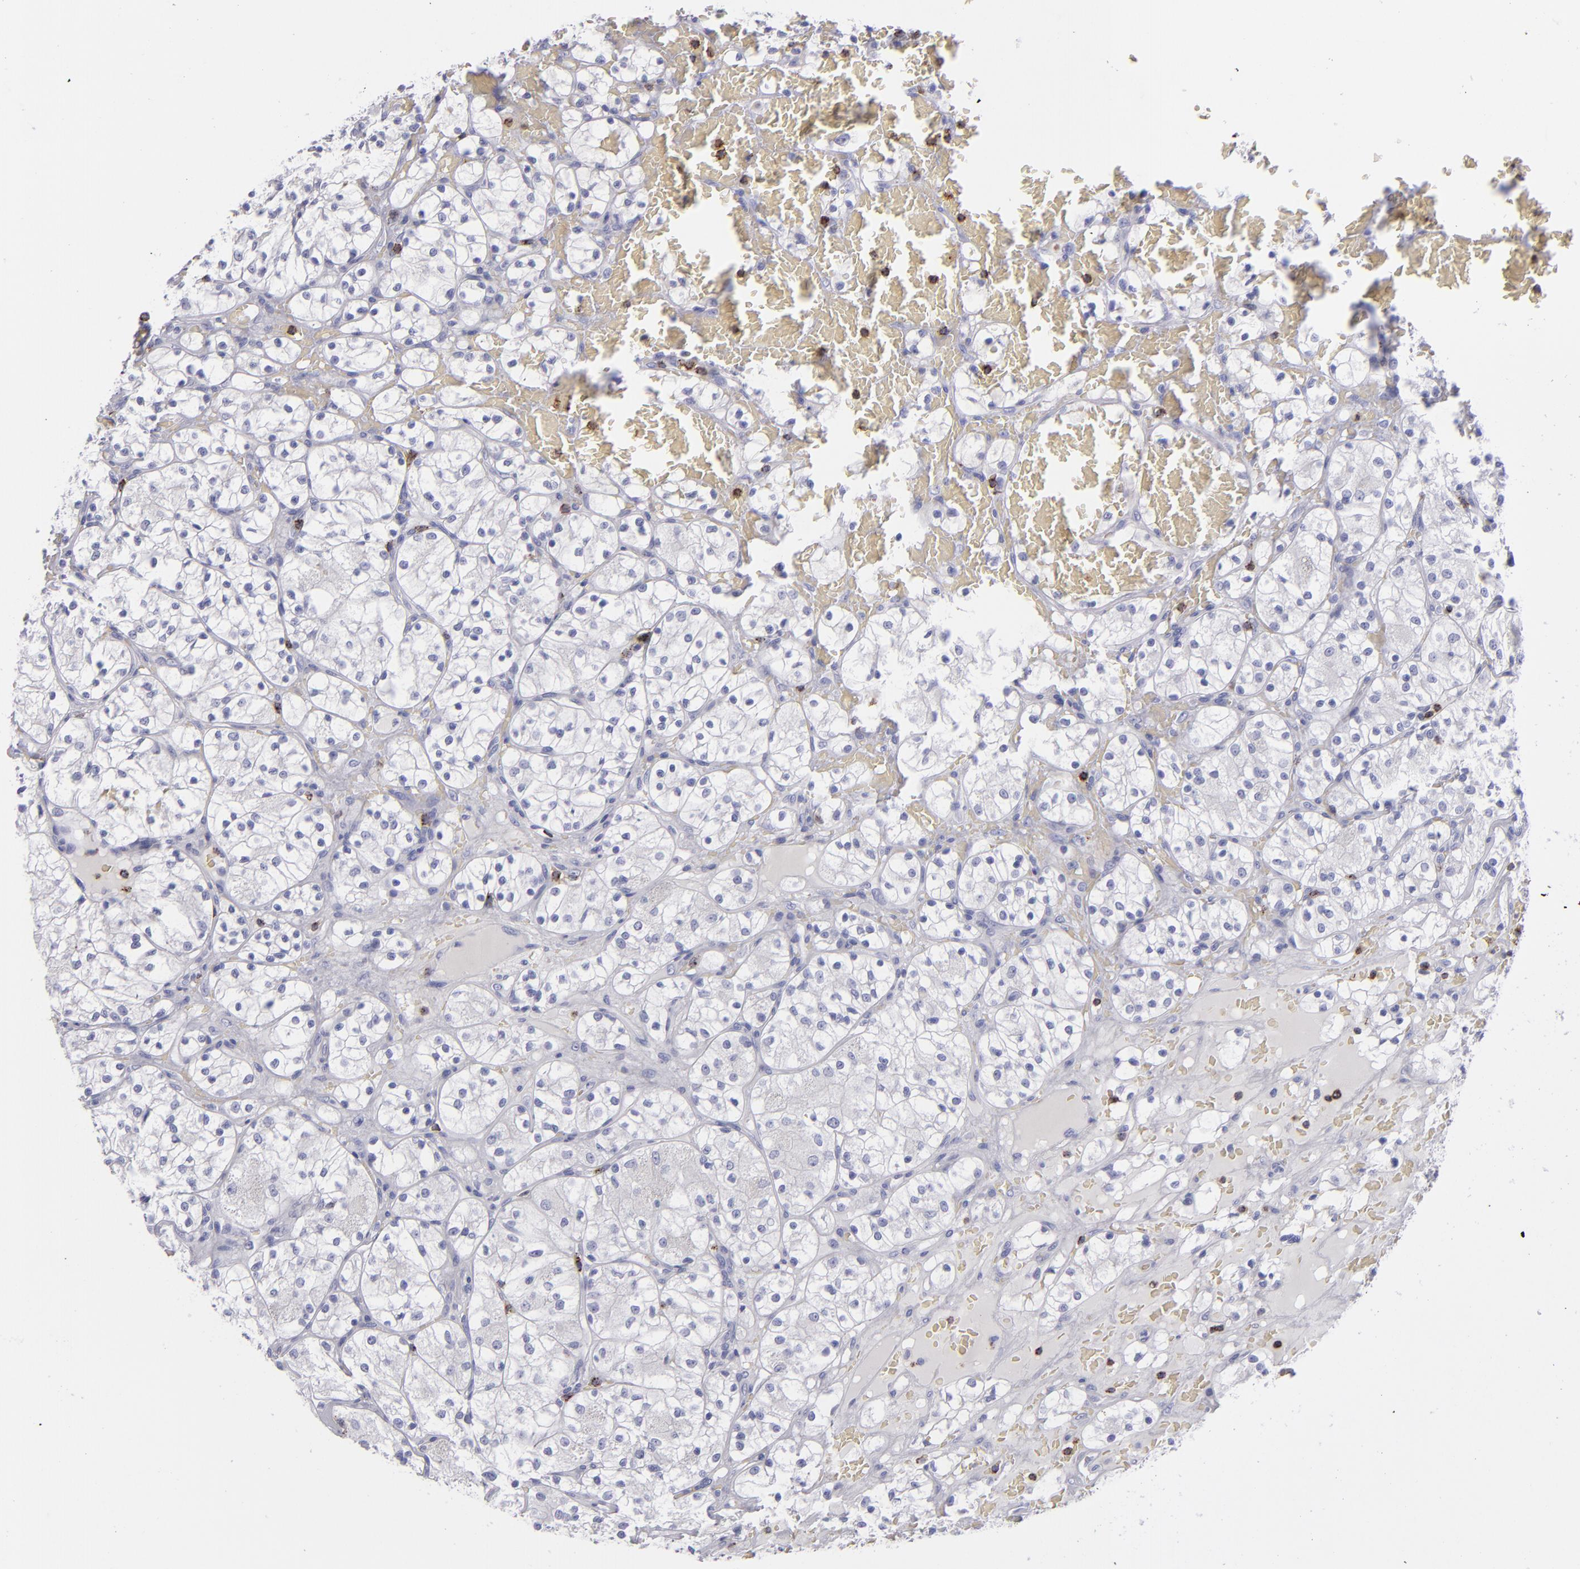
{"staining": {"intensity": "negative", "quantity": "none", "location": "none"}, "tissue": "renal cancer", "cell_type": "Tumor cells", "image_type": "cancer", "snomed": [{"axis": "morphology", "description": "Adenocarcinoma, NOS"}, {"axis": "topography", "description": "Kidney"}], "caption": "Immunohistochemical staining of human renal adenocarcinoma displays no significant positivity in tumor cells. The staining is performed using DAB (3,3'-diaminobenzidine) brown chromogen with nuclei counter-stained in using hematoxylin.", "gene": "CD2", "patient": {"sex": "female", "age": 60}}